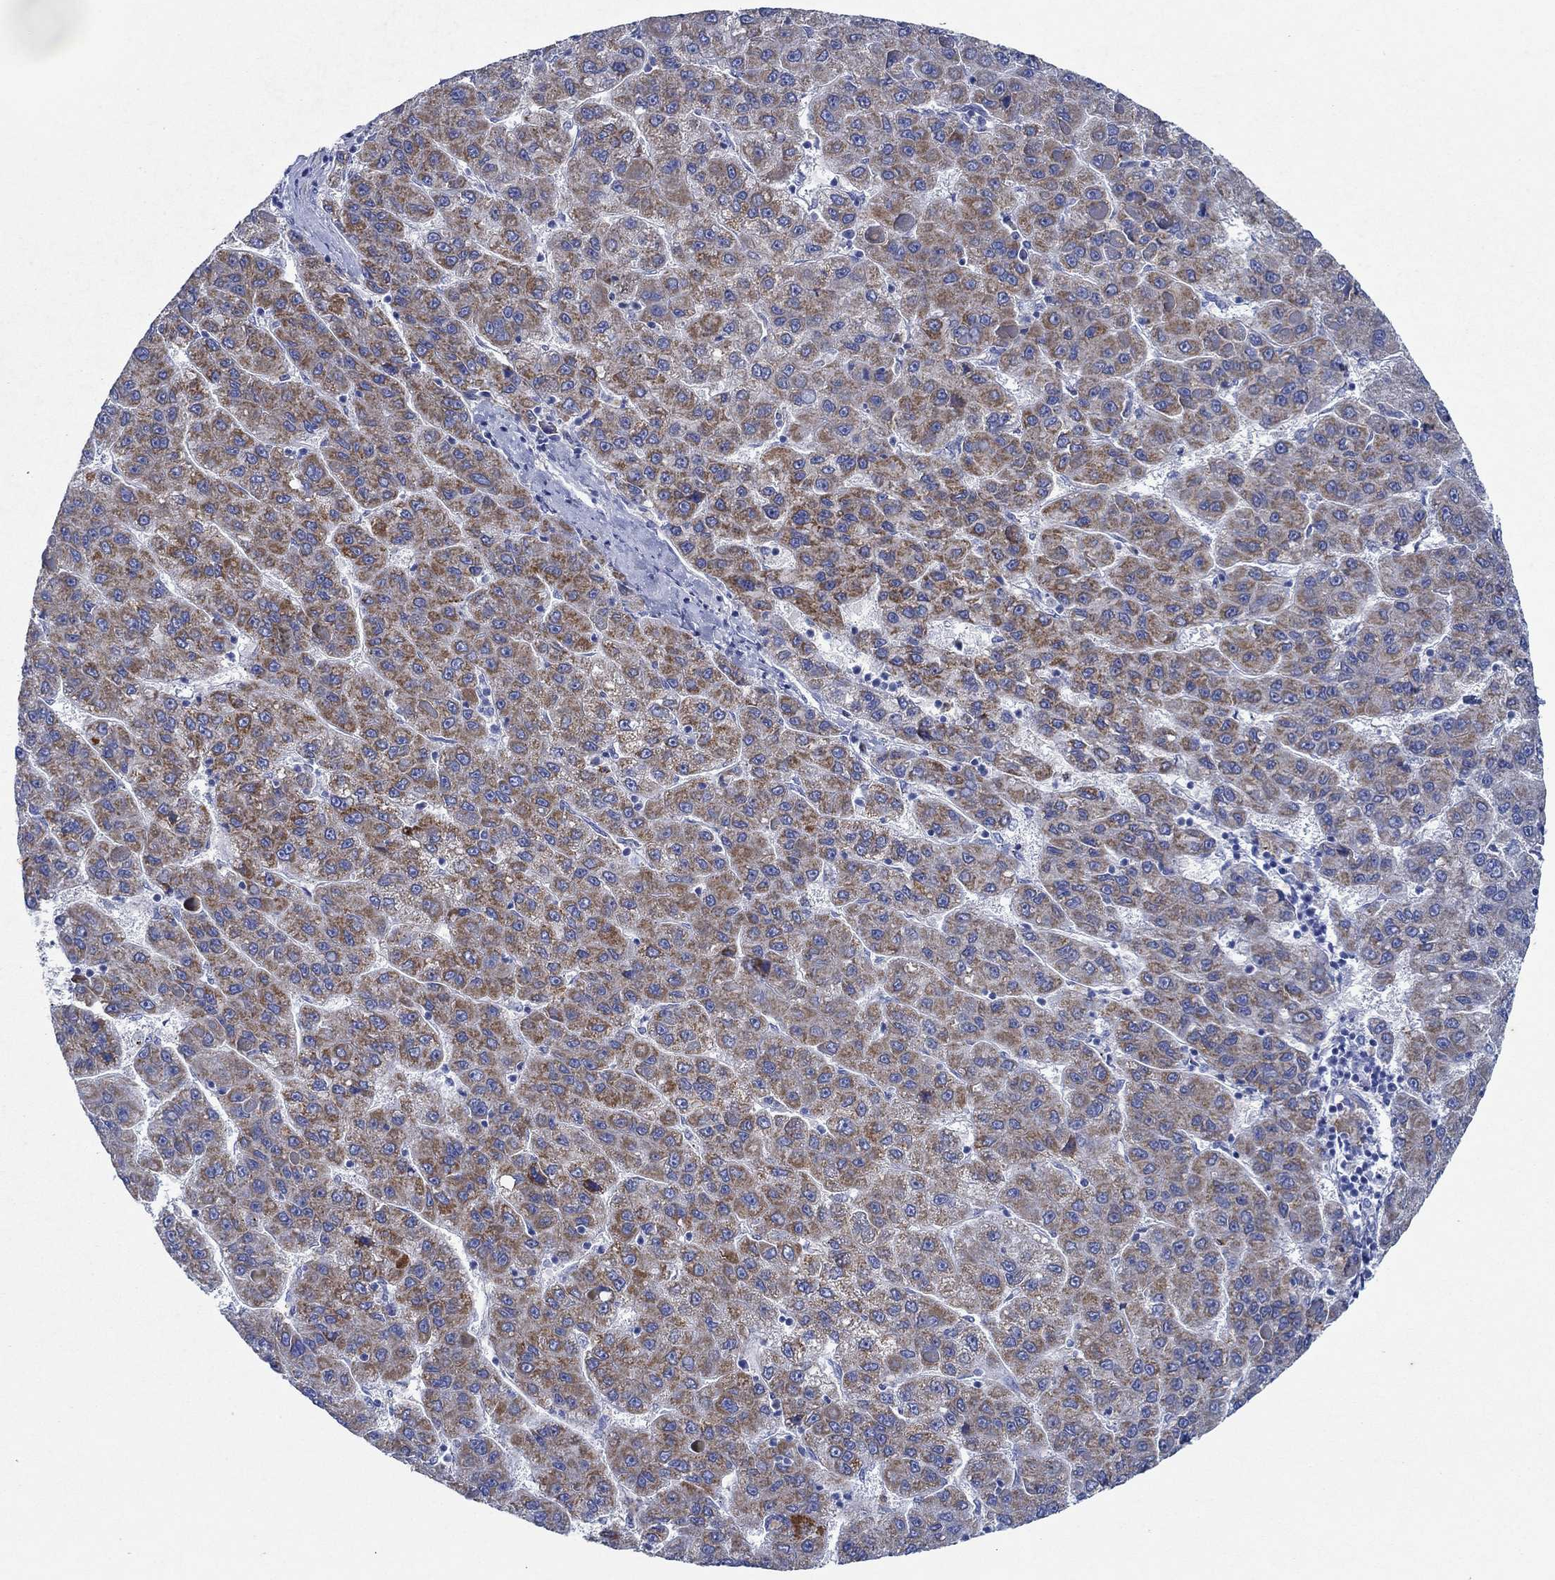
{"staining": {"intensity": "strong", "quantity": ">75%", "location": "cytoplasmic/membranous"}, "tissue": "liver cancer", "cell_type": "Tumor cells", "image_type": "cancer", "snomed": [{"axis": "morphology", "description": "Carcinoma, Hepatocellular, NOS"}, {"axis": "topography", "description": "Liver"}], "caption": "Strong cytoplasmic/membranous positivity for a protein is identified in about >75% of tumor cells of liver cancer (hepatocellular carcinoma) using IHC.", "gene": "CPM", "patient": {"sex": "female", "age": 82}}